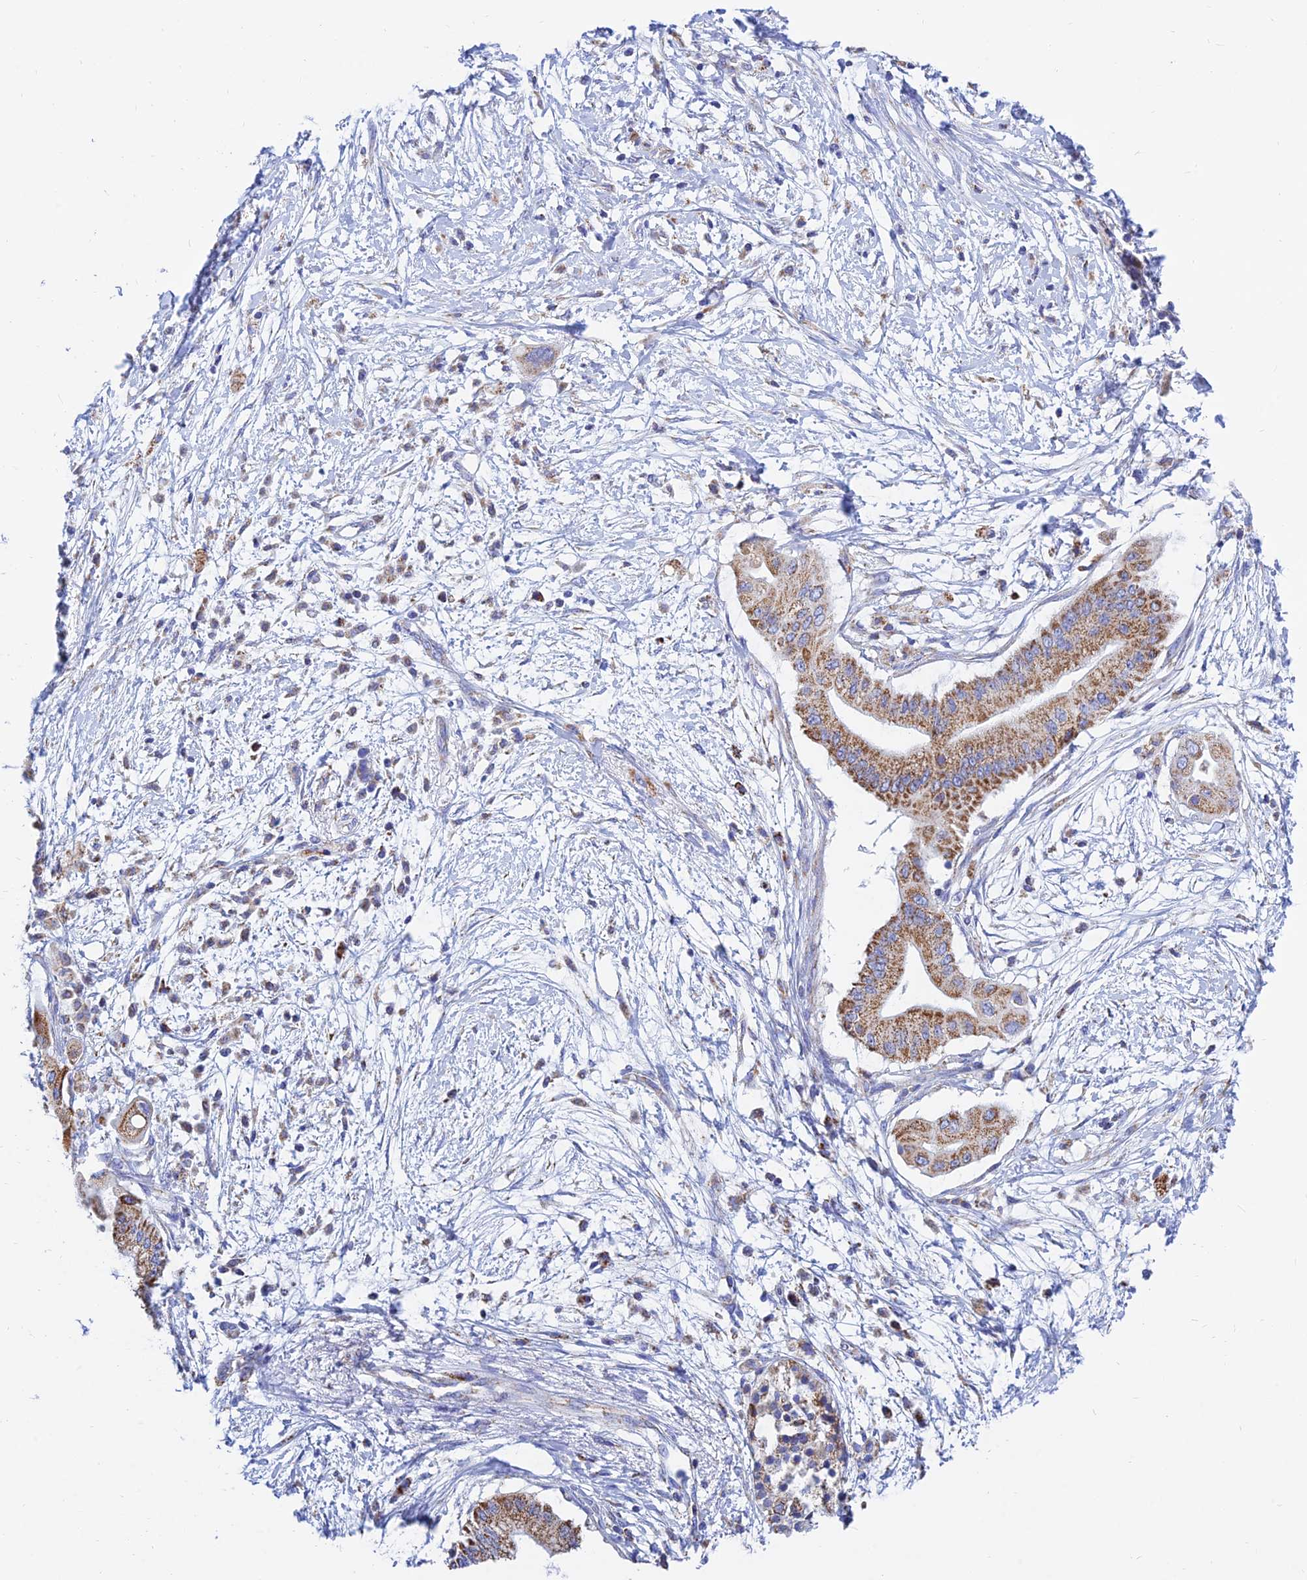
{"staining": {"intensity": "moderate", "quantity": ">75%", "location": "cytoplasmic/membranous"}, "tissue": "pancreatic cancer", "cell_type": "Tumor cells", "image_type": "cancer", "snomed": [{"axis": "morphology", "description": "Adenocarcinoma, NOS"}, {"axis": "topography", "description": "Pancreas"}], "caption": "Pancreatic cancer (adenocarcinoma) stained for a protein (brown) displays moderate cytoplasmic/membranous positive positivity in approximately >75% of tumor cells.", "gene": "MGST1", "patient": {"sex": "male", "age": 68}}